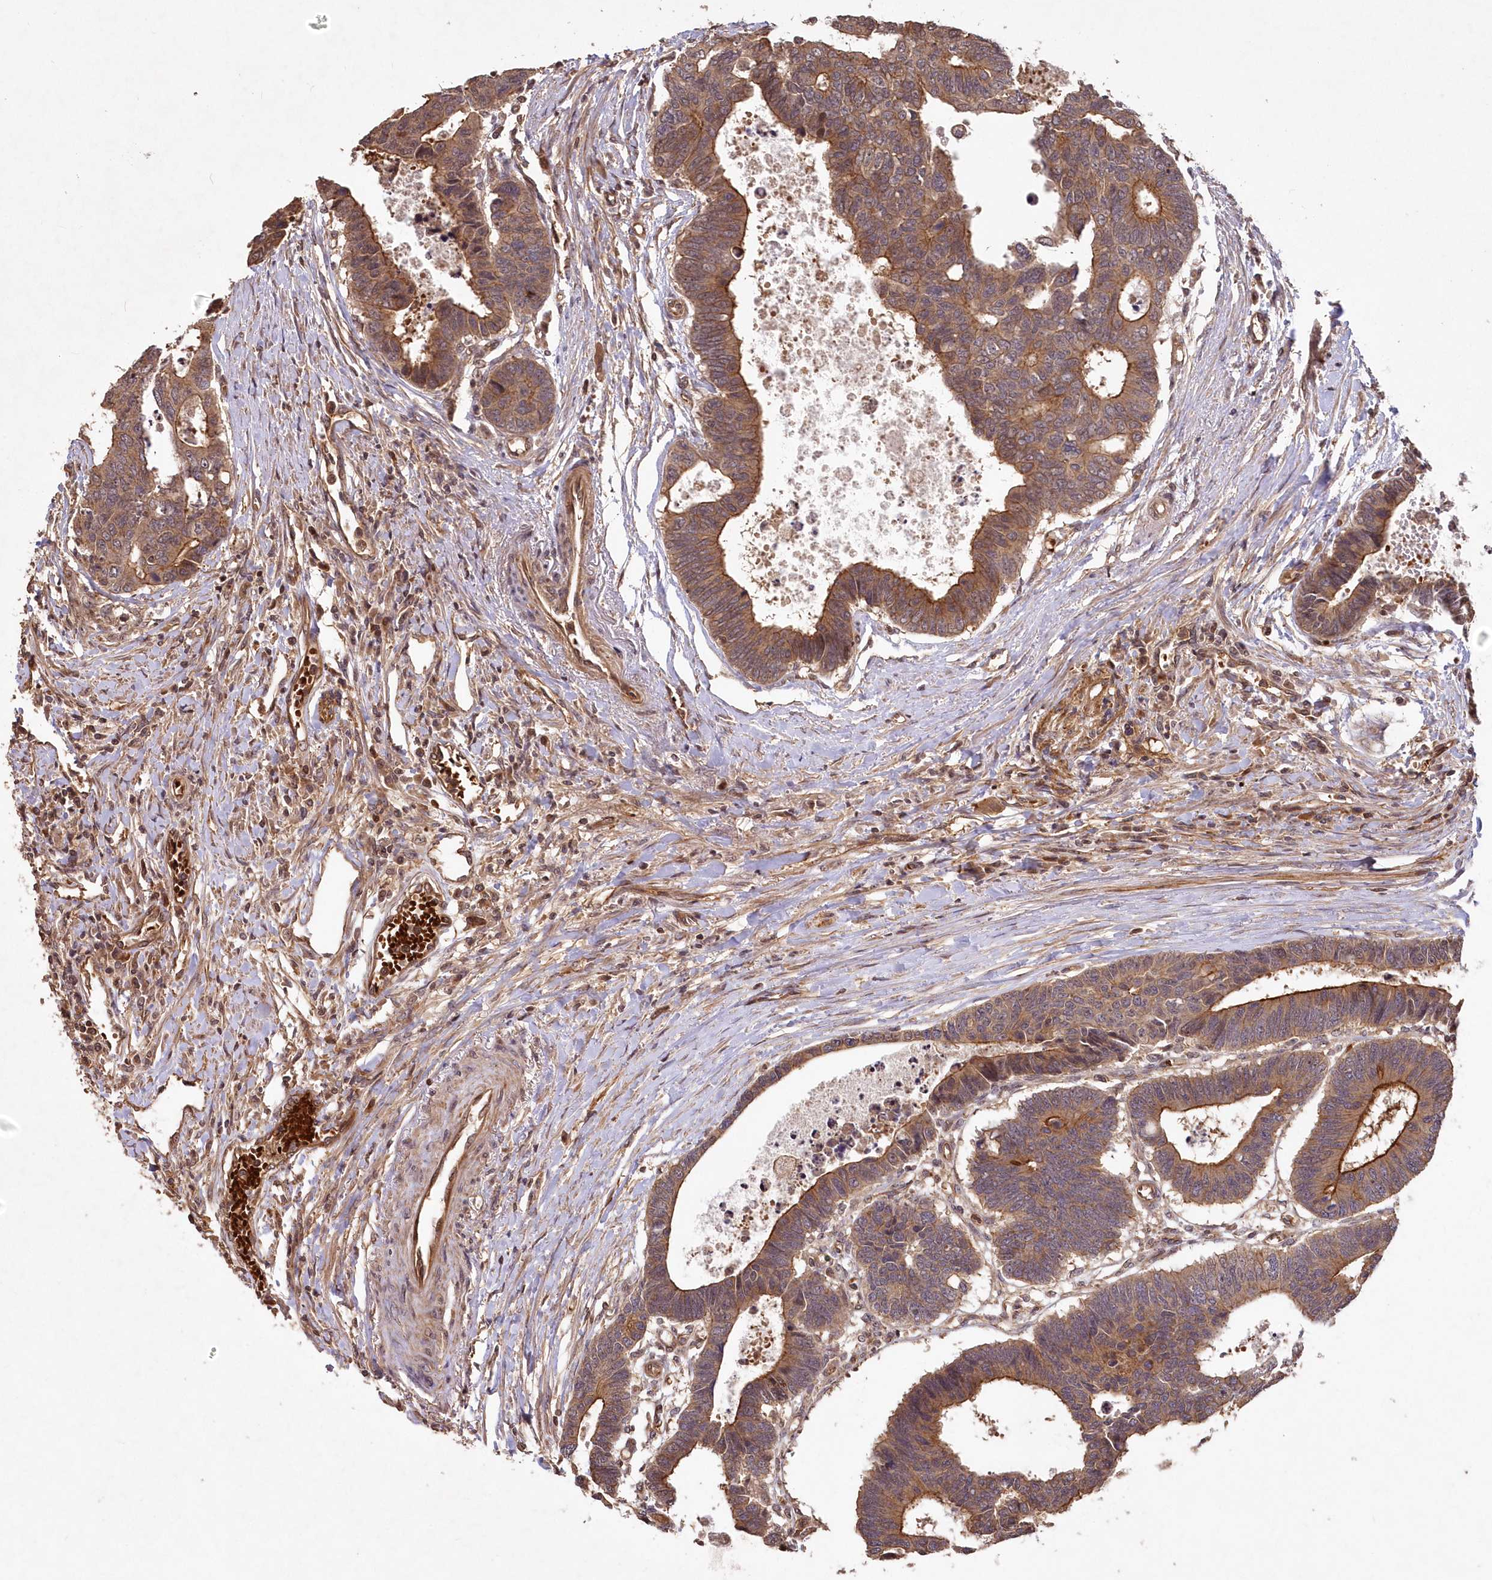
{"staining": {"intensity": "moderate", "quantity": ">75%", "location": "cytoplasmic/membranous"}, "tissue": "colorectal cancer", "cell_type": "Tumor cells", "image_type": "cancer", "snomed": [{"axis": "morphology", "description": "Adenocarcinoma, NOS"}, {"axis": "topography", "description": "Rectum"}], "caption": "Adenocarcinoma (colorectal) stained with a brown dye demonstrates moderate cytoplasmic/membranous positive staining in approximately >75% of tumor cells.", "gene": "HYCC2", "patient": {"sex": "male", "age": 84}}